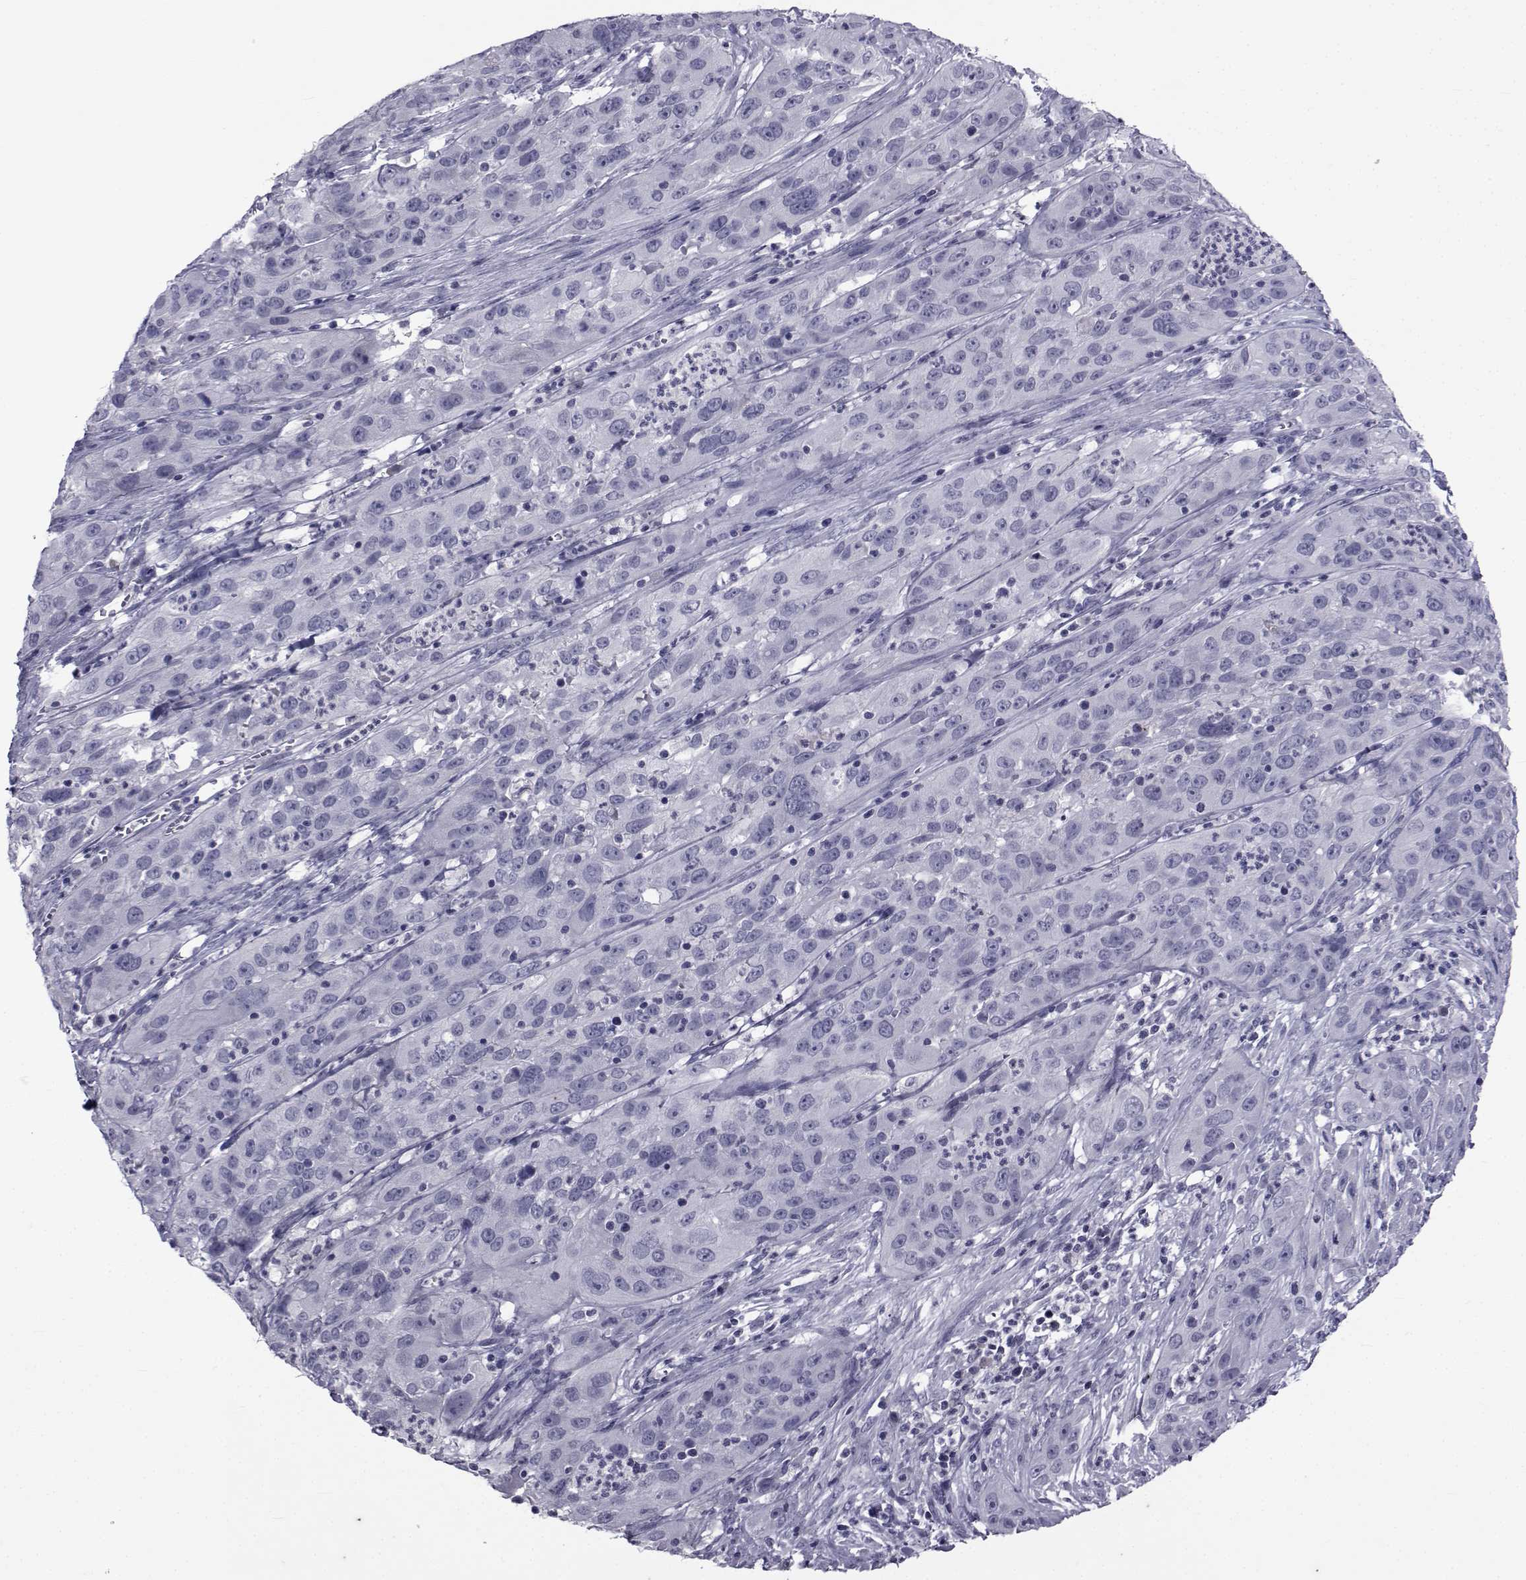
{"staining": {"intensity": "negative", "quantity": "none", "location": "none"}, "tissue": "cervical cancer", "cell_type": "Tumor cells", "image_type": "cancer", "snomed": [{"axis": "morphology", "description": "Squamous cell carcinoma, NOS"}, {"axis": "topography", "description": "Cervix"}], "caption": "Protein analysis of cervical squamous cell carcinoma exhibits no significant staining in tumor cells.", "gene": "PAX2", "patient": {"sex": "female", "age": 32}}